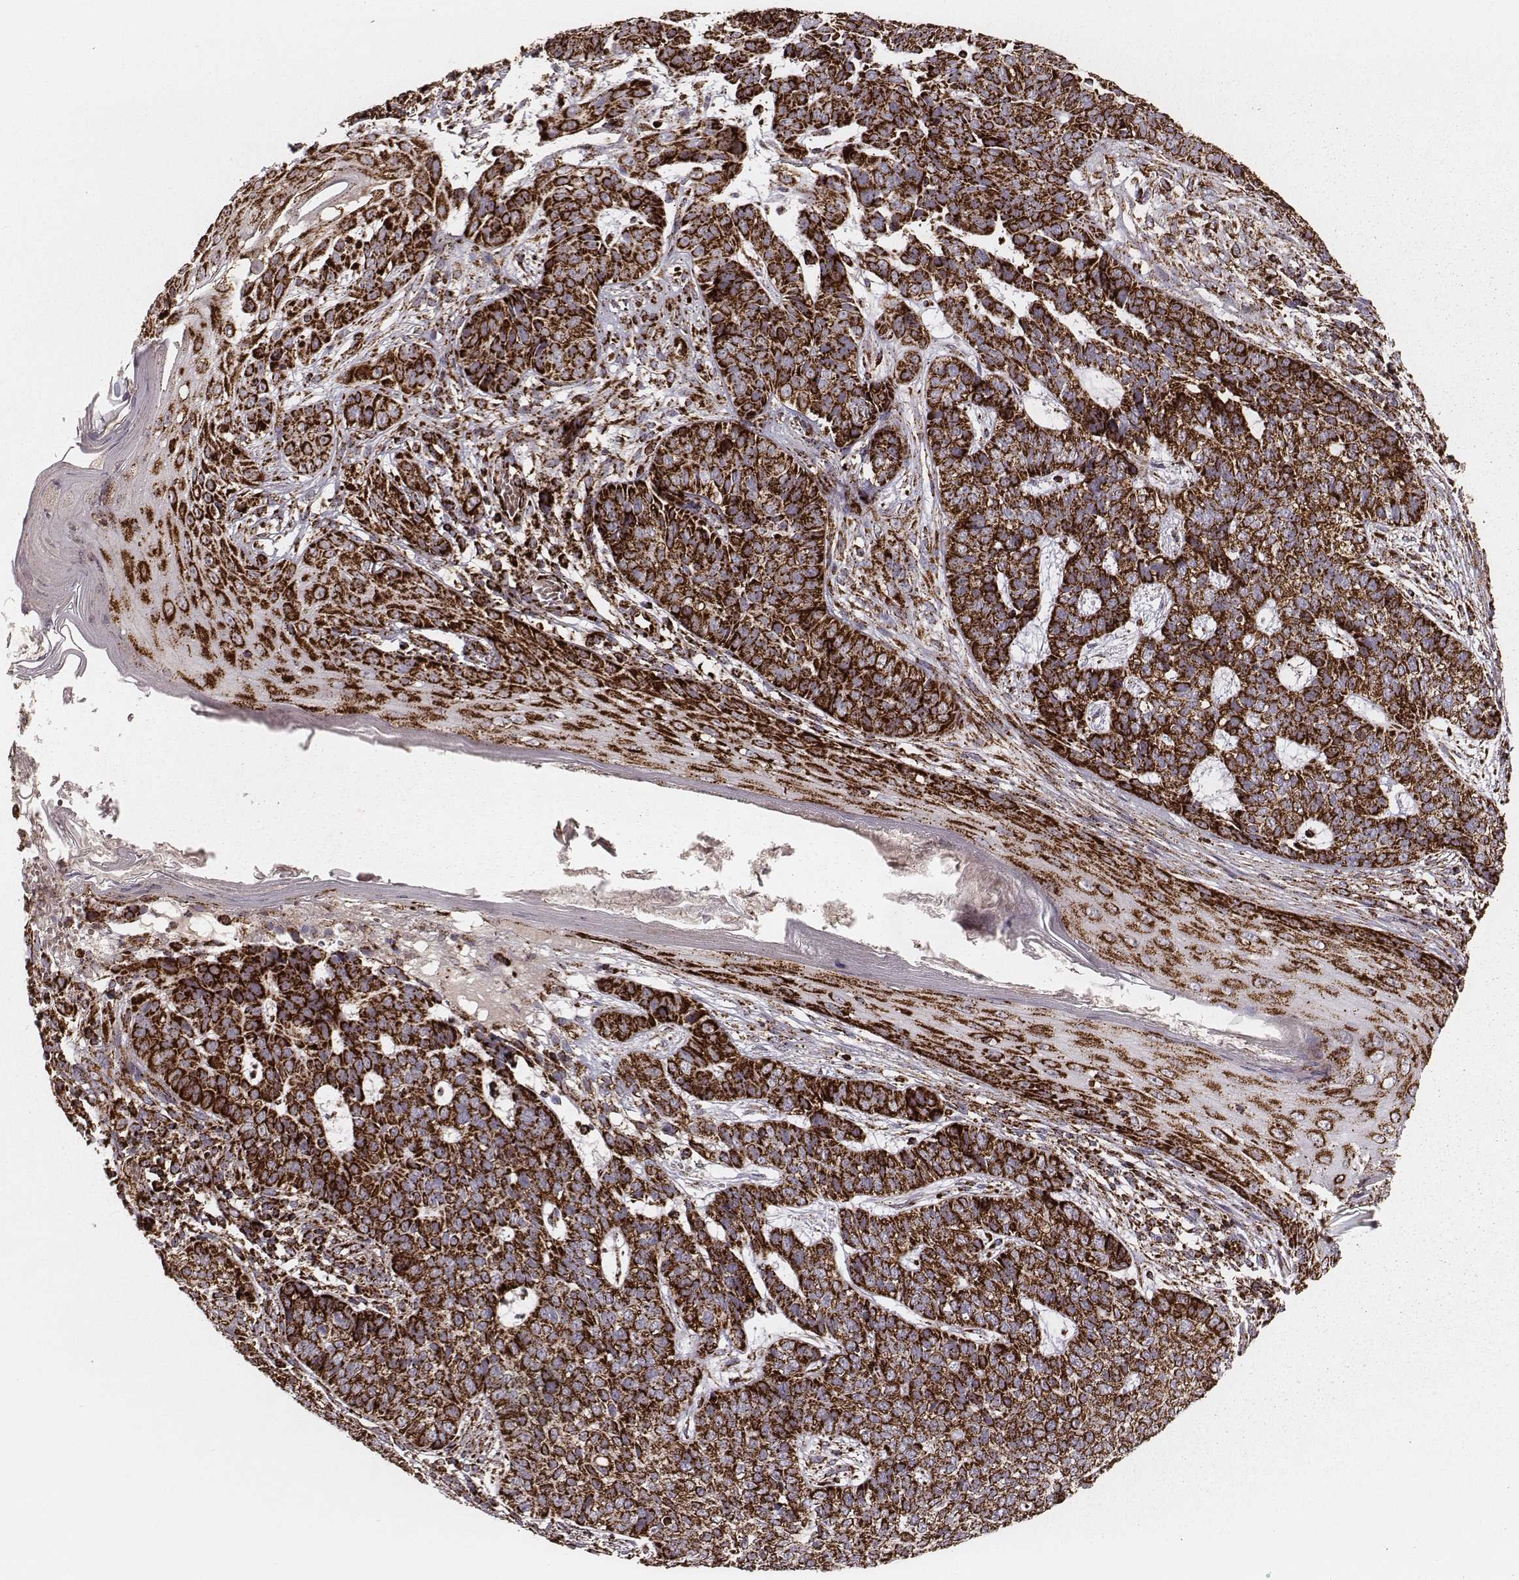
{"staining": {"intensity": "strong", "quantity": ">75%", "location": "cytoplasmic/membranous"}, "tissue": "skin cancer", "cell_type": "Tumor cells", "image_type": "cancer", "snomed": [{"axis": "morphology", "description": "Basal cell carcinoma"}, {"axis": "topography", "description": "Skin"}], "caption": "Basal cell carcinoma (skin) tissue demonstrates strong cytoplasmic/membranous positivity in about >75% of tumor cells, visualized by immunohistochemistry.", "gene": "TUFM", "patient": {"sex": "female", "age": 69}}